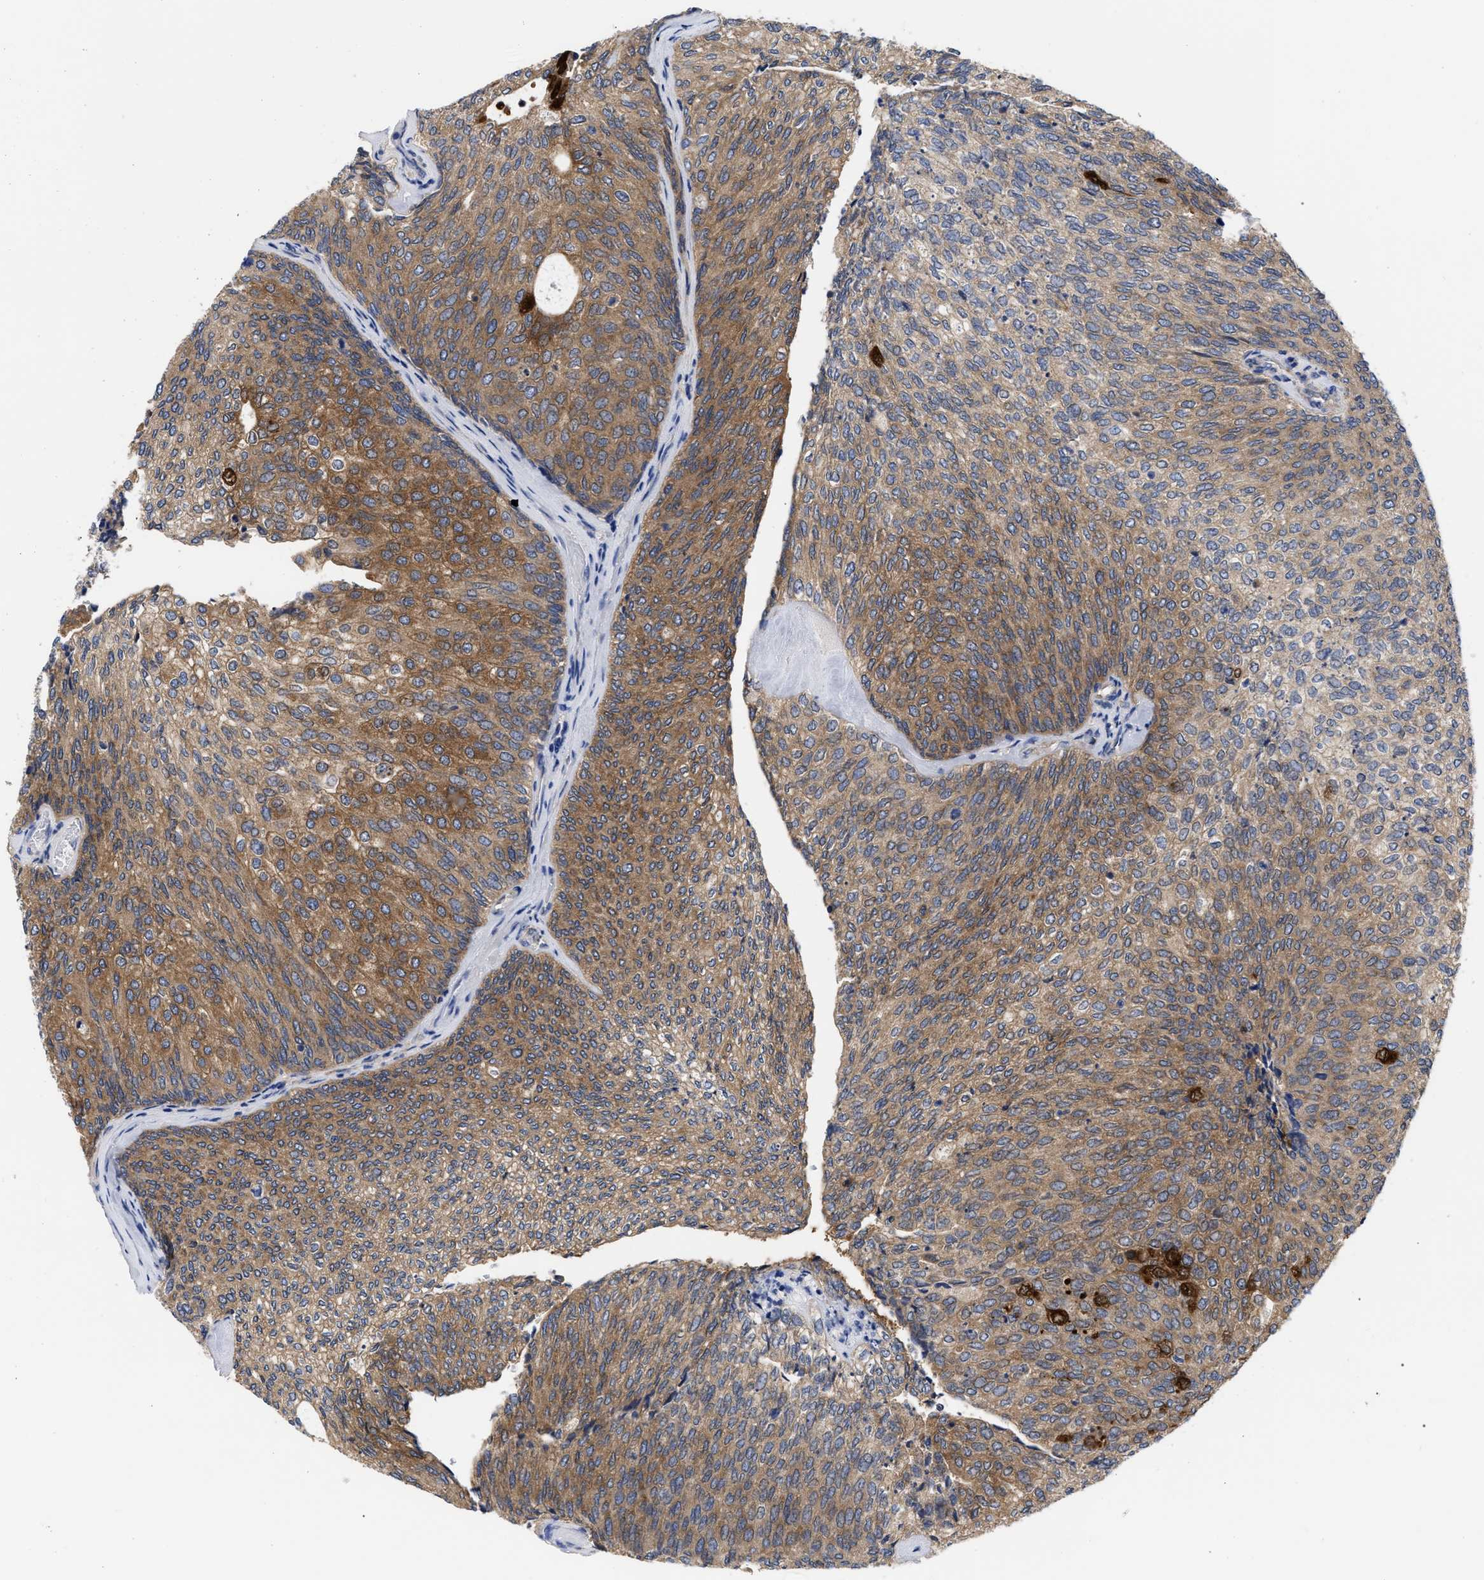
{"staining": {"intensity": "moderate", "quantity": ">75%", "location": "cytoplasmic/membranous"}, "tissue": "urothelial cancer", "cell_type": "Tumor cells", "image_type": "cancer", "snomed": [{"axis": "morphology", "description": "Urothelial carcinoma, Low grade"}, {"axis": "topography", "description": "Urinary bladder"}], "caption": "Brown immunohistochemical staining in human urothelial cancer demonstrates moderate cytoplasmic/membranous positivity in approximately >75% of tumor cells.", "gene": "RBKS", "patient": {"sex": "female", "age": 79}}